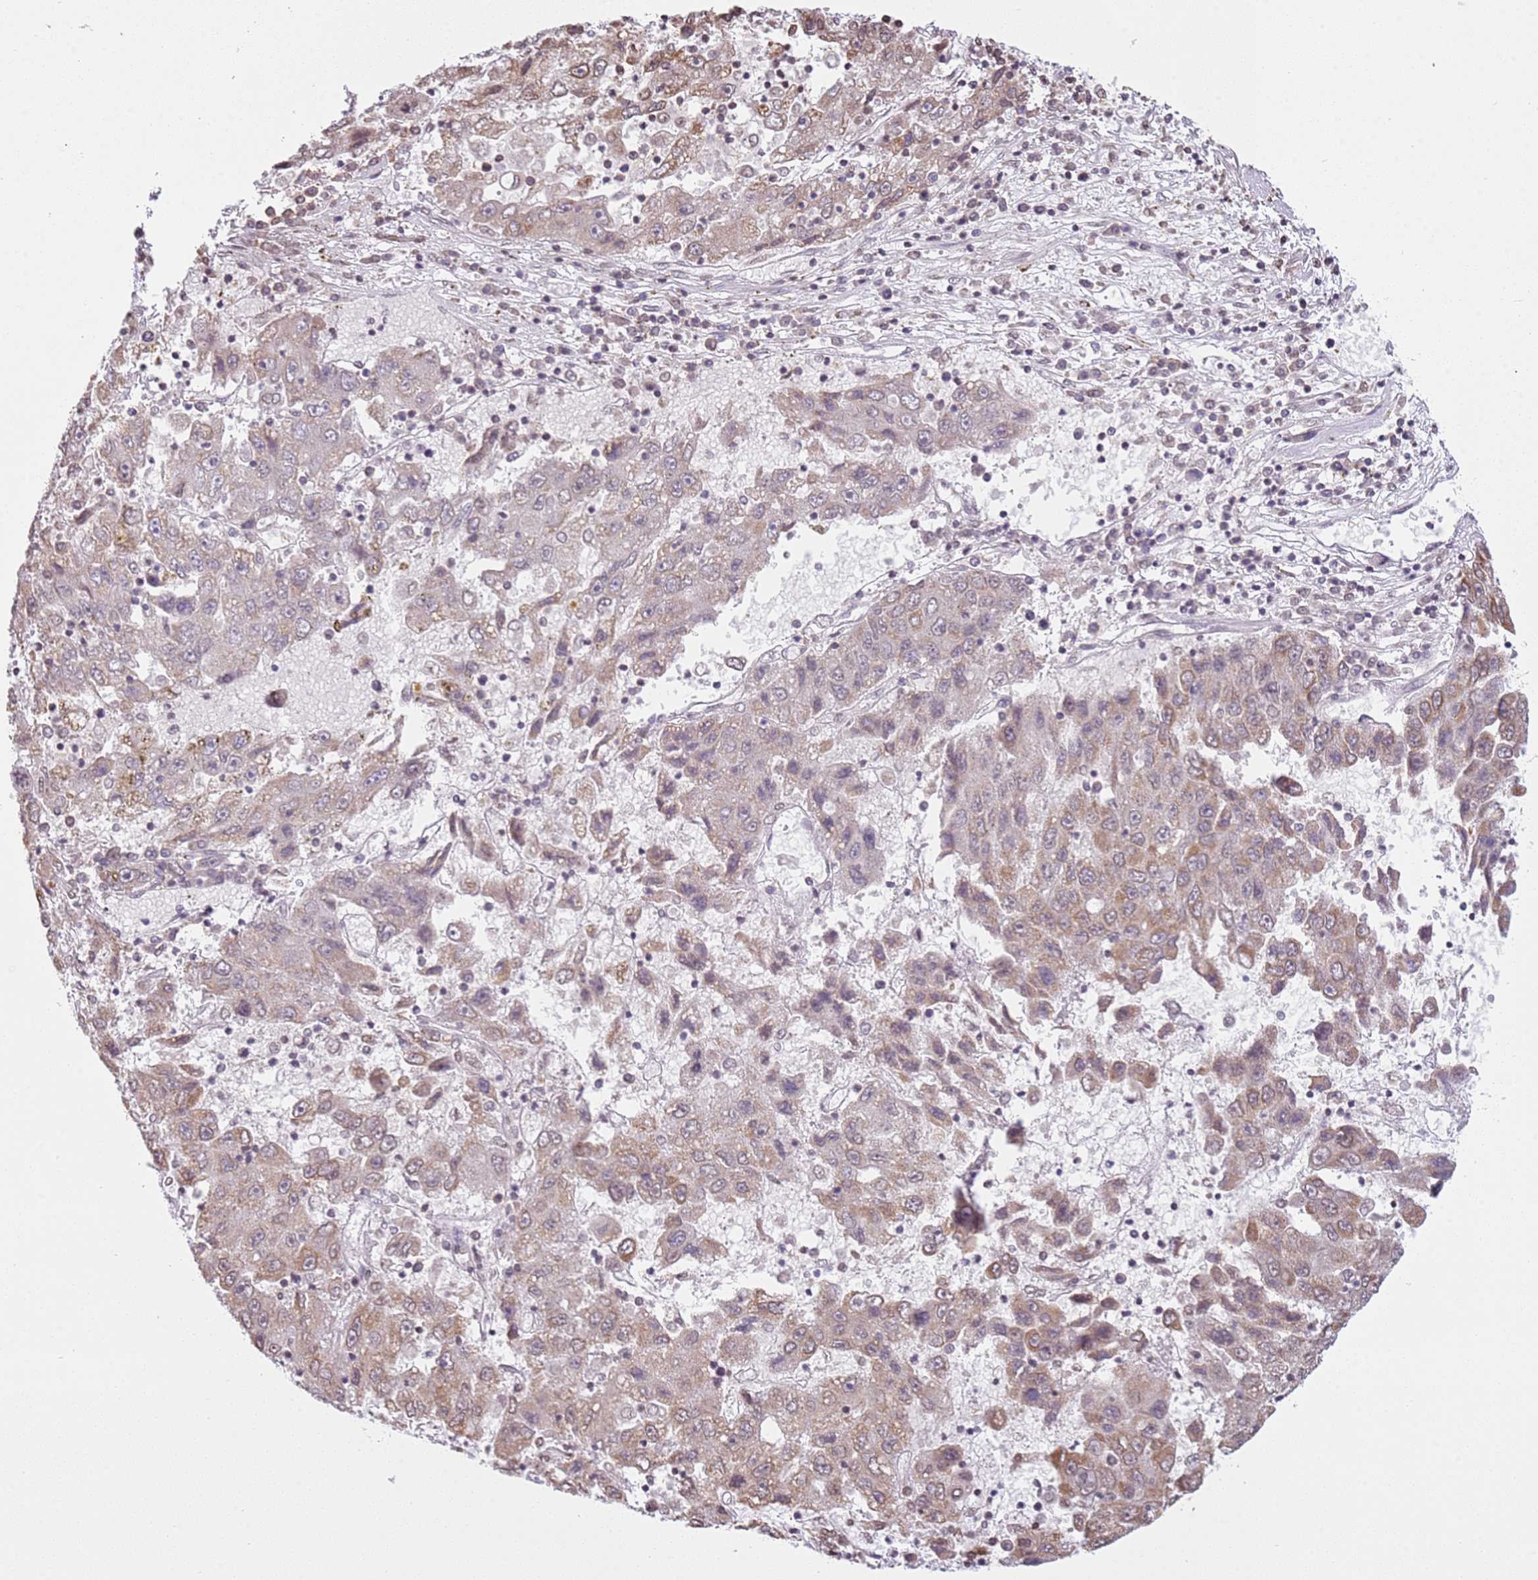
{"staining": {"intensity": "moderate", "quantity": "<25%", "location": "cytoplasmic/membranous"}, "tissue": "liver cancer", "cell_type": "Tumor cells", "image_type": "cancer", "snomed": [{"axis": "morphology", "description": "Carcinoma, Hepatocellular, NOS"}, {"axis": "topography", "description": "Liver"}], "caption": "A photomicrograph of liver cancer (hepatocellular carcinoma) stained for a protein shows moderate cytoplasmic/membranous brown staining in tumor cells.", "gene": "SCAF1", "patient": {"sex": "male", "age": 49}}